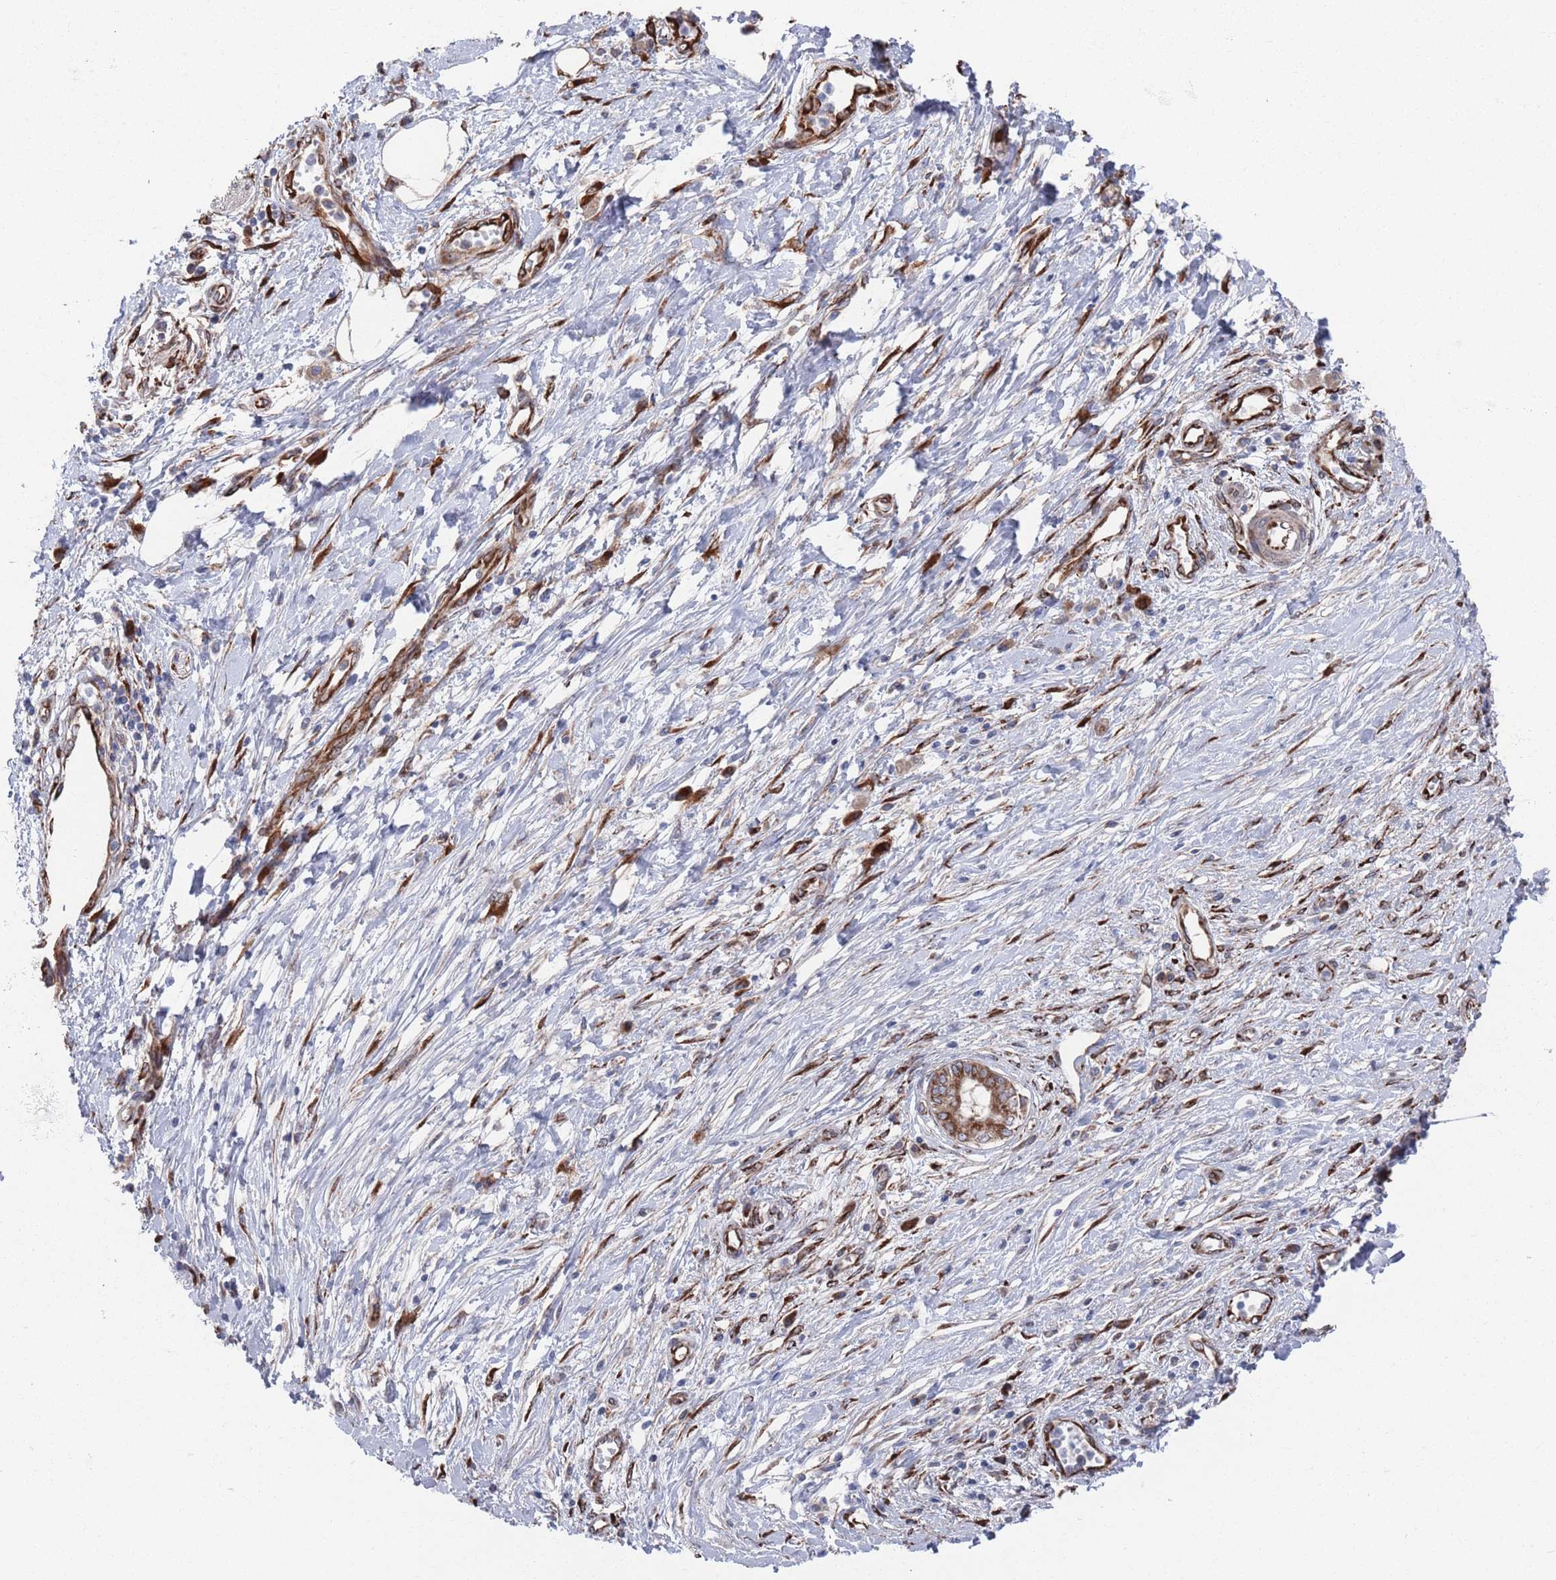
{"staining": {"intensity": "moderate", "quantity": ">75%", "location": "cytoplasmic/membranous"}, "tissue": "pancreatic cancer", "cell_type": "Tumor cells", "image_type": "cancer", "snomed": [{"axis": "morphology", "description": "Adenocarcinoma, NOS"}, {"axis": "topography", "description": "Pancreas"}], "caption": "IHC (DAB) staining of human pancreatic cancer (adenocarcinoma) exhibits moderate cytoplasmic/membranous protein staining in approximately >75% of tumor cells.", "gene": "CCDC106", "patient": {"sex": "male", "age": 68}}